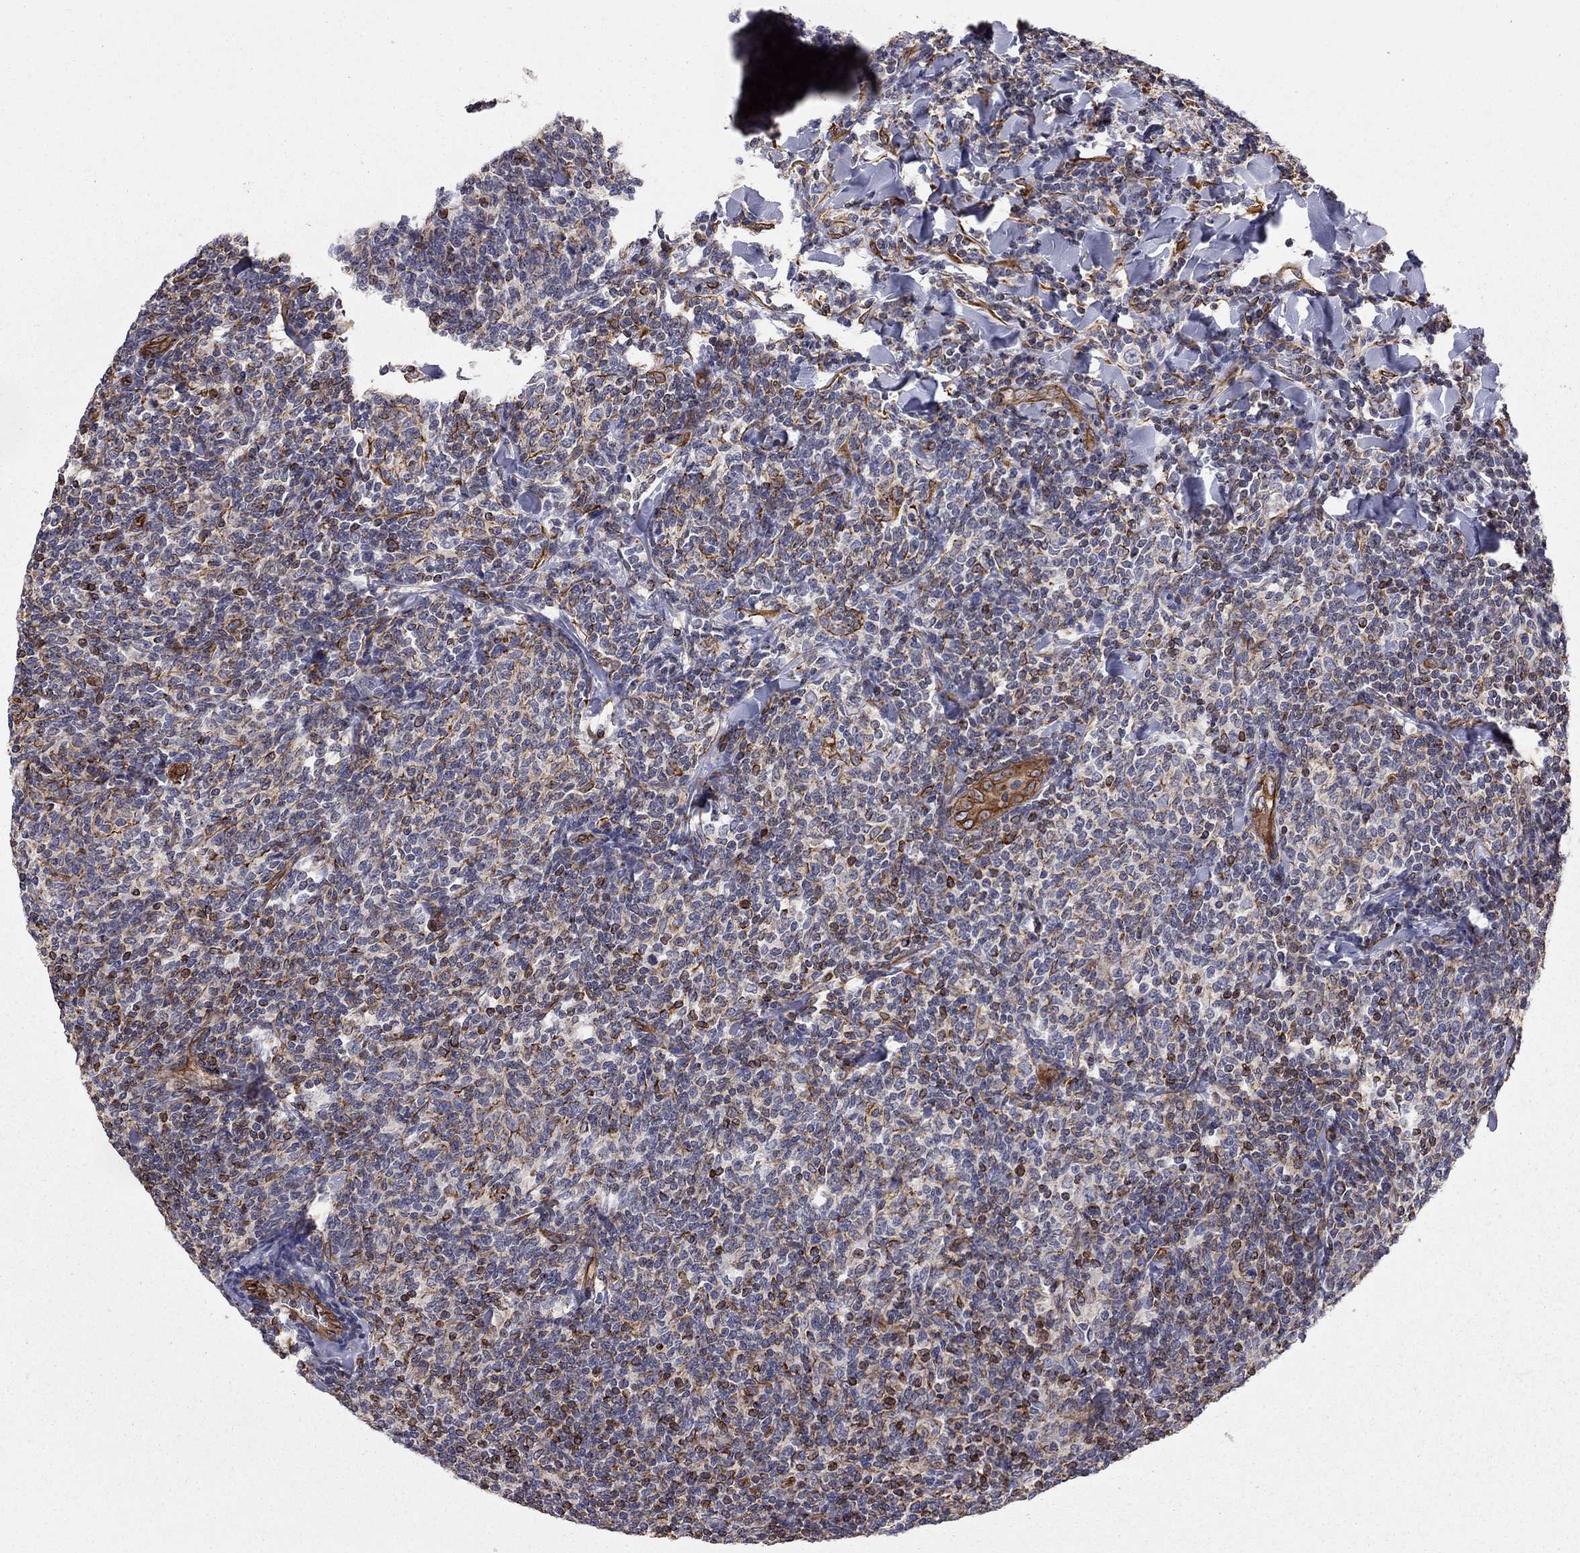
{"staining": {"intensity": "negative", "quantity": "none", "location": "none"}, "tissue": "lymphoma", "cell_type": "Tumor cells", "image_type": "cancer", "snomed": [{"axis": "morphology", "description": "Malignant lymphoma, non-Hodgkin's type, Low grade"}, {"axis": "topography", "description": "Lymph node"}], "caption": "DAB immunohistochemical staining of human malignant lymphoma, non-Hodgkin's type (low-grade) displays no significant staining in tumor cells. Brightfield microscopy of immunohistochemistry stained with DAB (3,3'-diaminobenzidine) (brown) and hematoxylin (blue), captured at high magnification.", "gene": "BICDL2", "patient": {"sex": "female", "age": 56}}